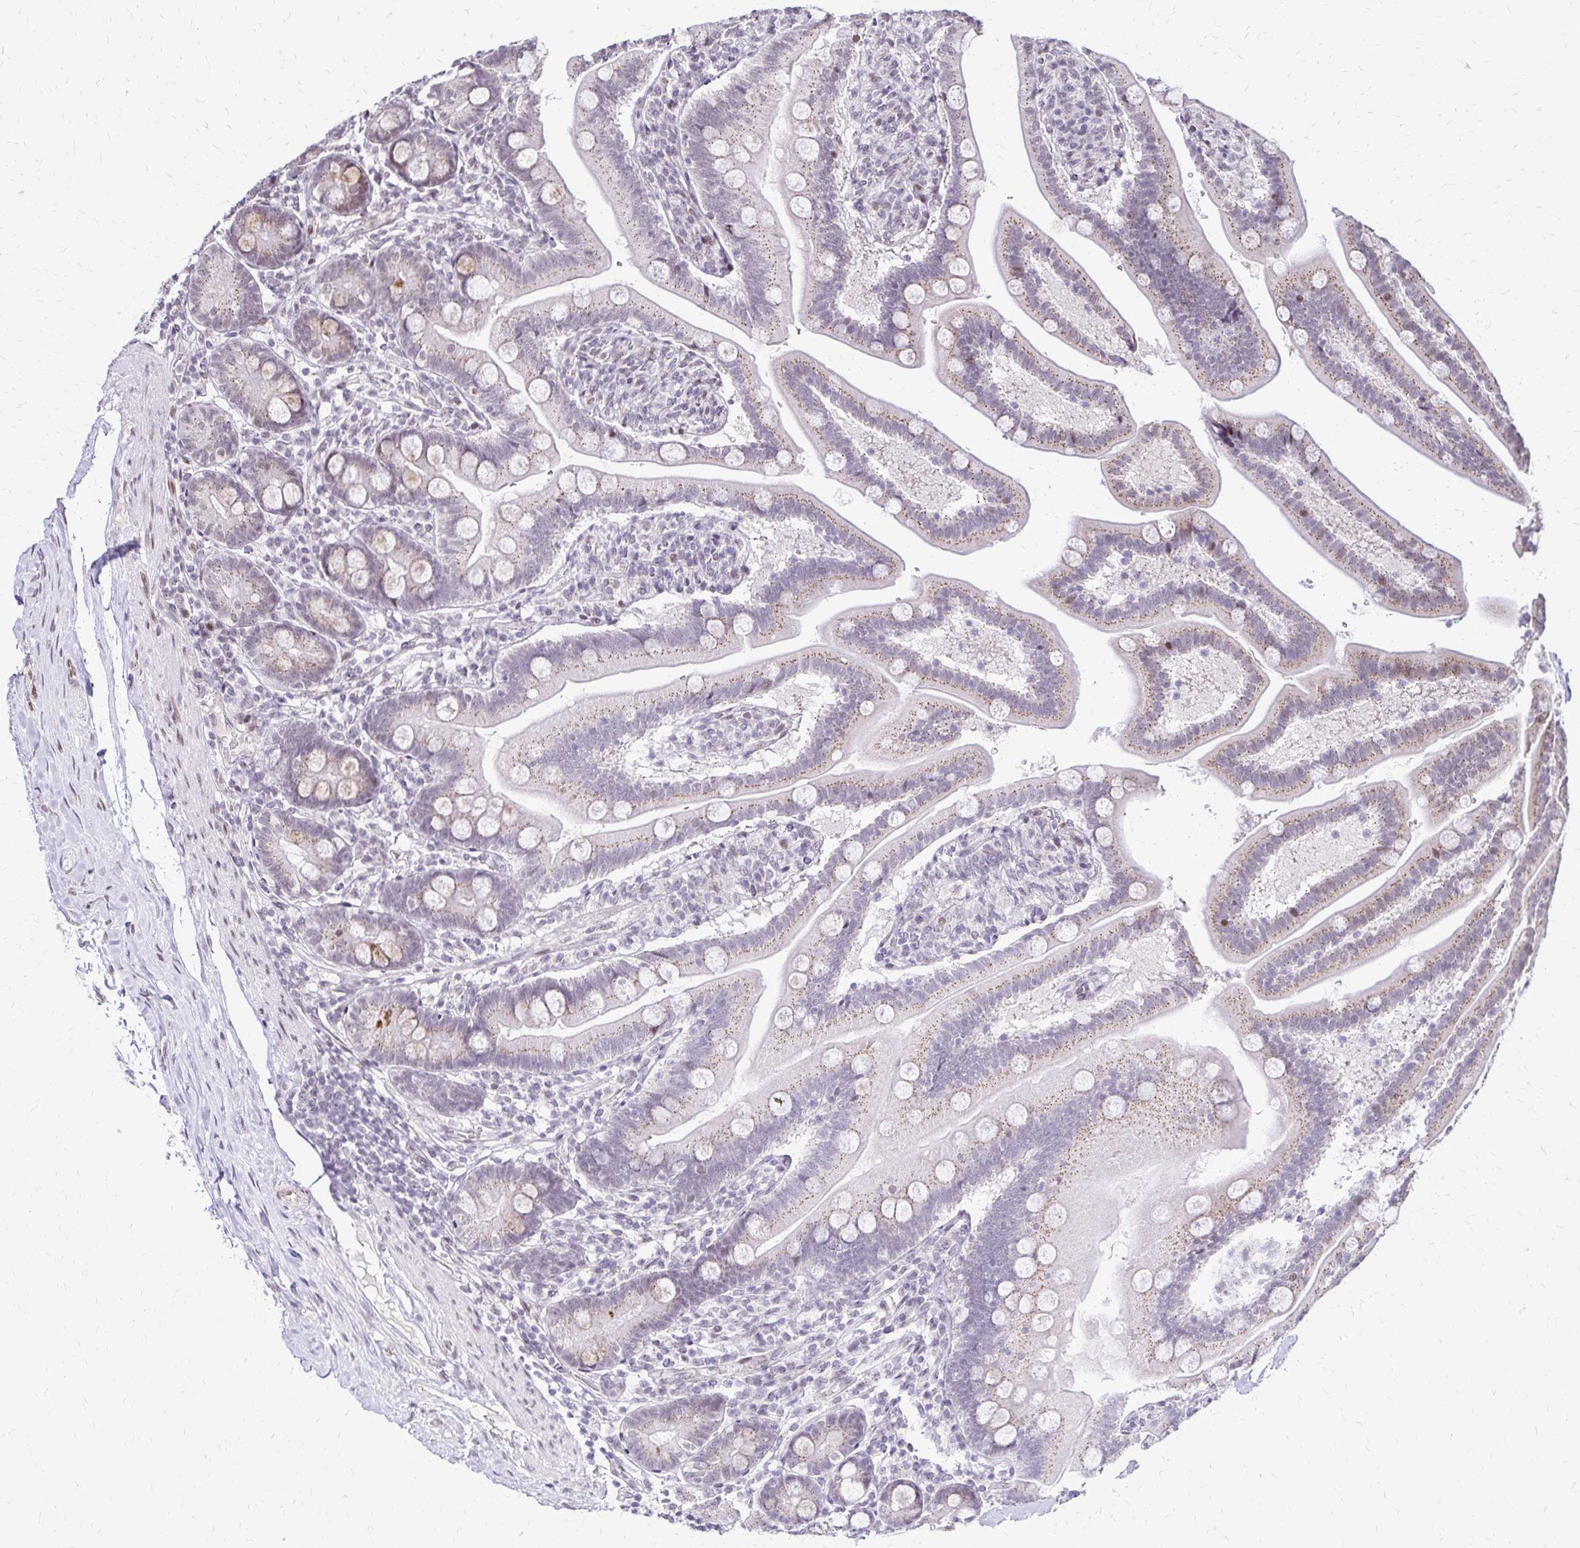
{"staining": {"intensity": "moderate", "quantity": ">75%", "location": "cytoplasmic/membranous,nuclear"}, "tissue": "duodenum", "cell_type": "Glandular cells", "image_type": "normal", "snomed": [{"axis": "morphology", "description": "Normal tissue, NOS"}, {"axis": "topography", "description": "Duodenum"}], "caption": "Moderate cytoplasmic/membranous,nuclear expression for a protein is seen in about >75% of glandular cells of unremarkable duodenum using IHC.", "gene": "TOB1", "patient": {"sex": "female", "age": 67}}